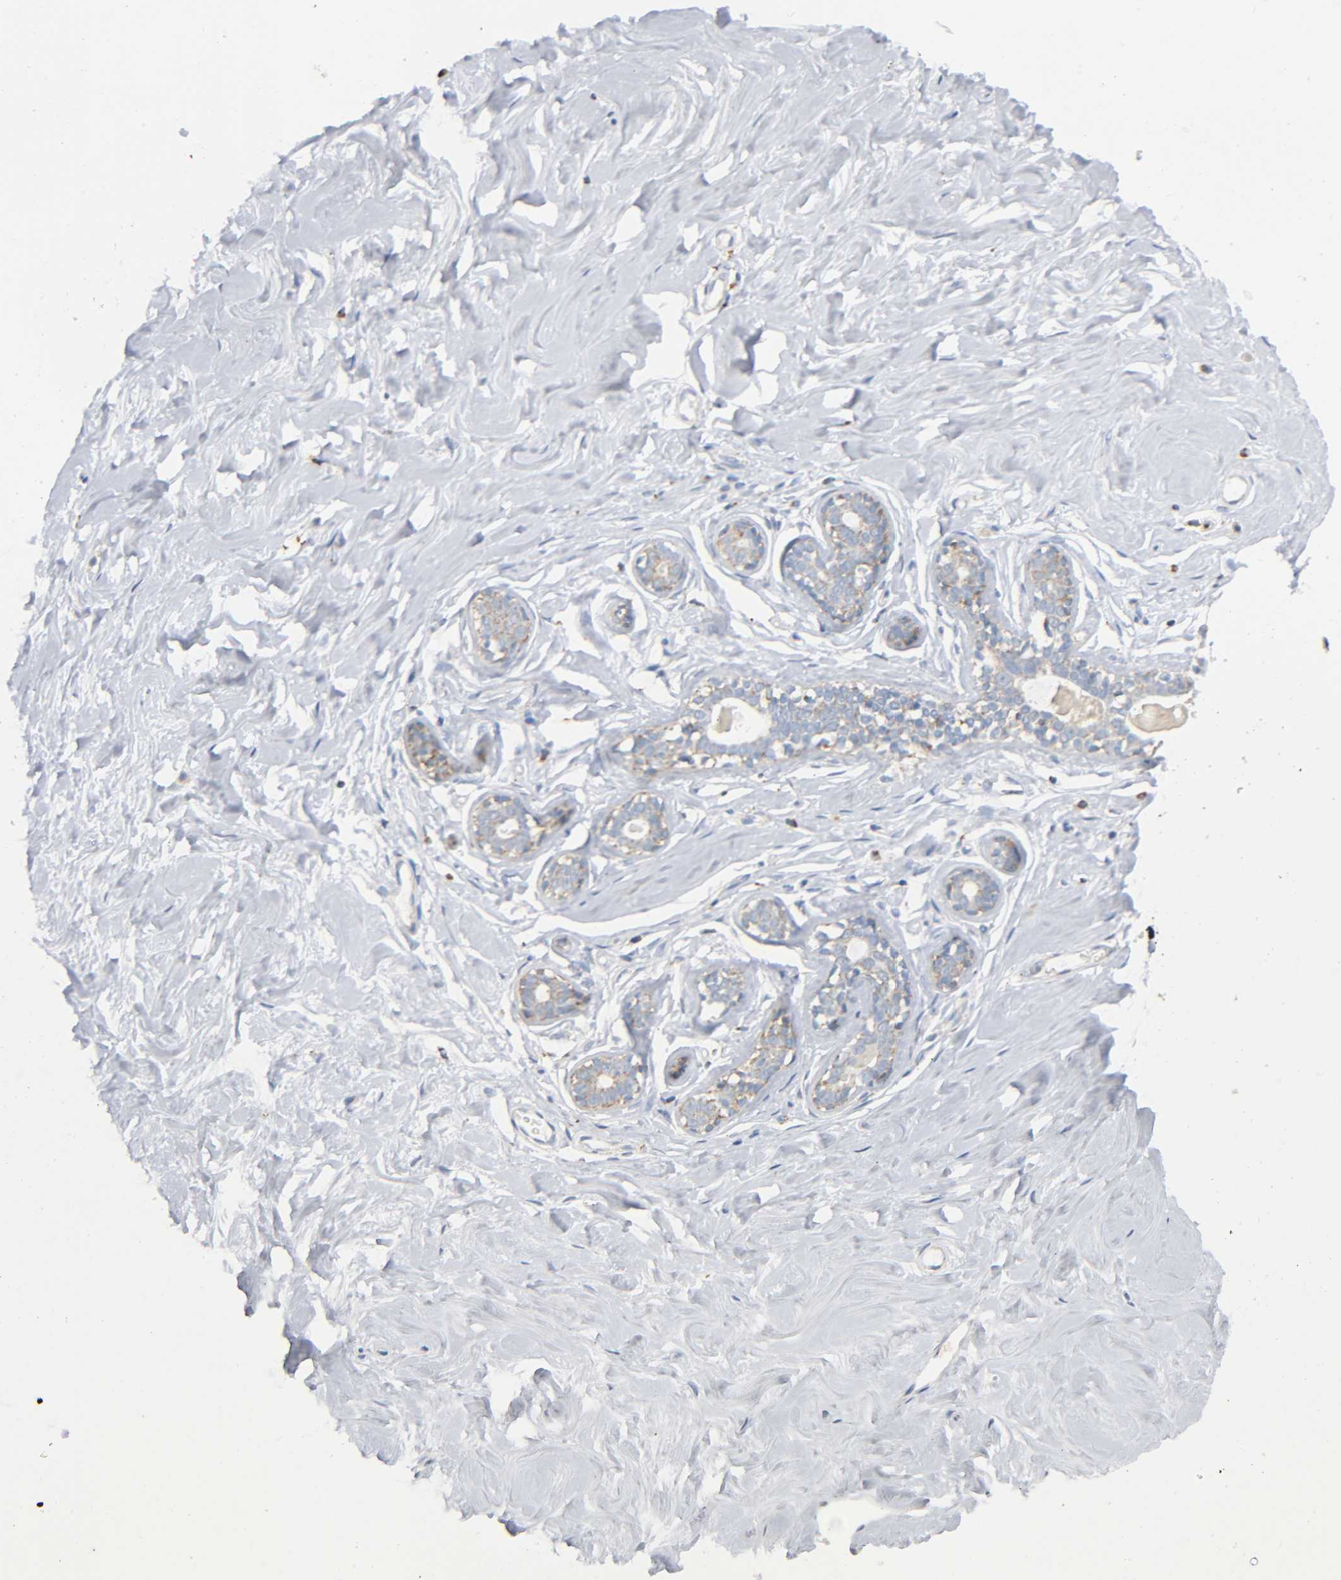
{"staining": {"intensity": "negative", "quantity": "none", "location": "none"}, "tissue": "breast", "cell_type": "Adipocytes", "image_type": "normal", "snomed": [{"axis": "morphology", "description": "Normal tissue, NOS"}, {"axis": "topography", "description": "Breast"}], "caption": "Breast stained for a protein using IHC exhibits no staining adipocytes.", "gene": "BAK1", "patient": {"sex": "female", "age": 23}}